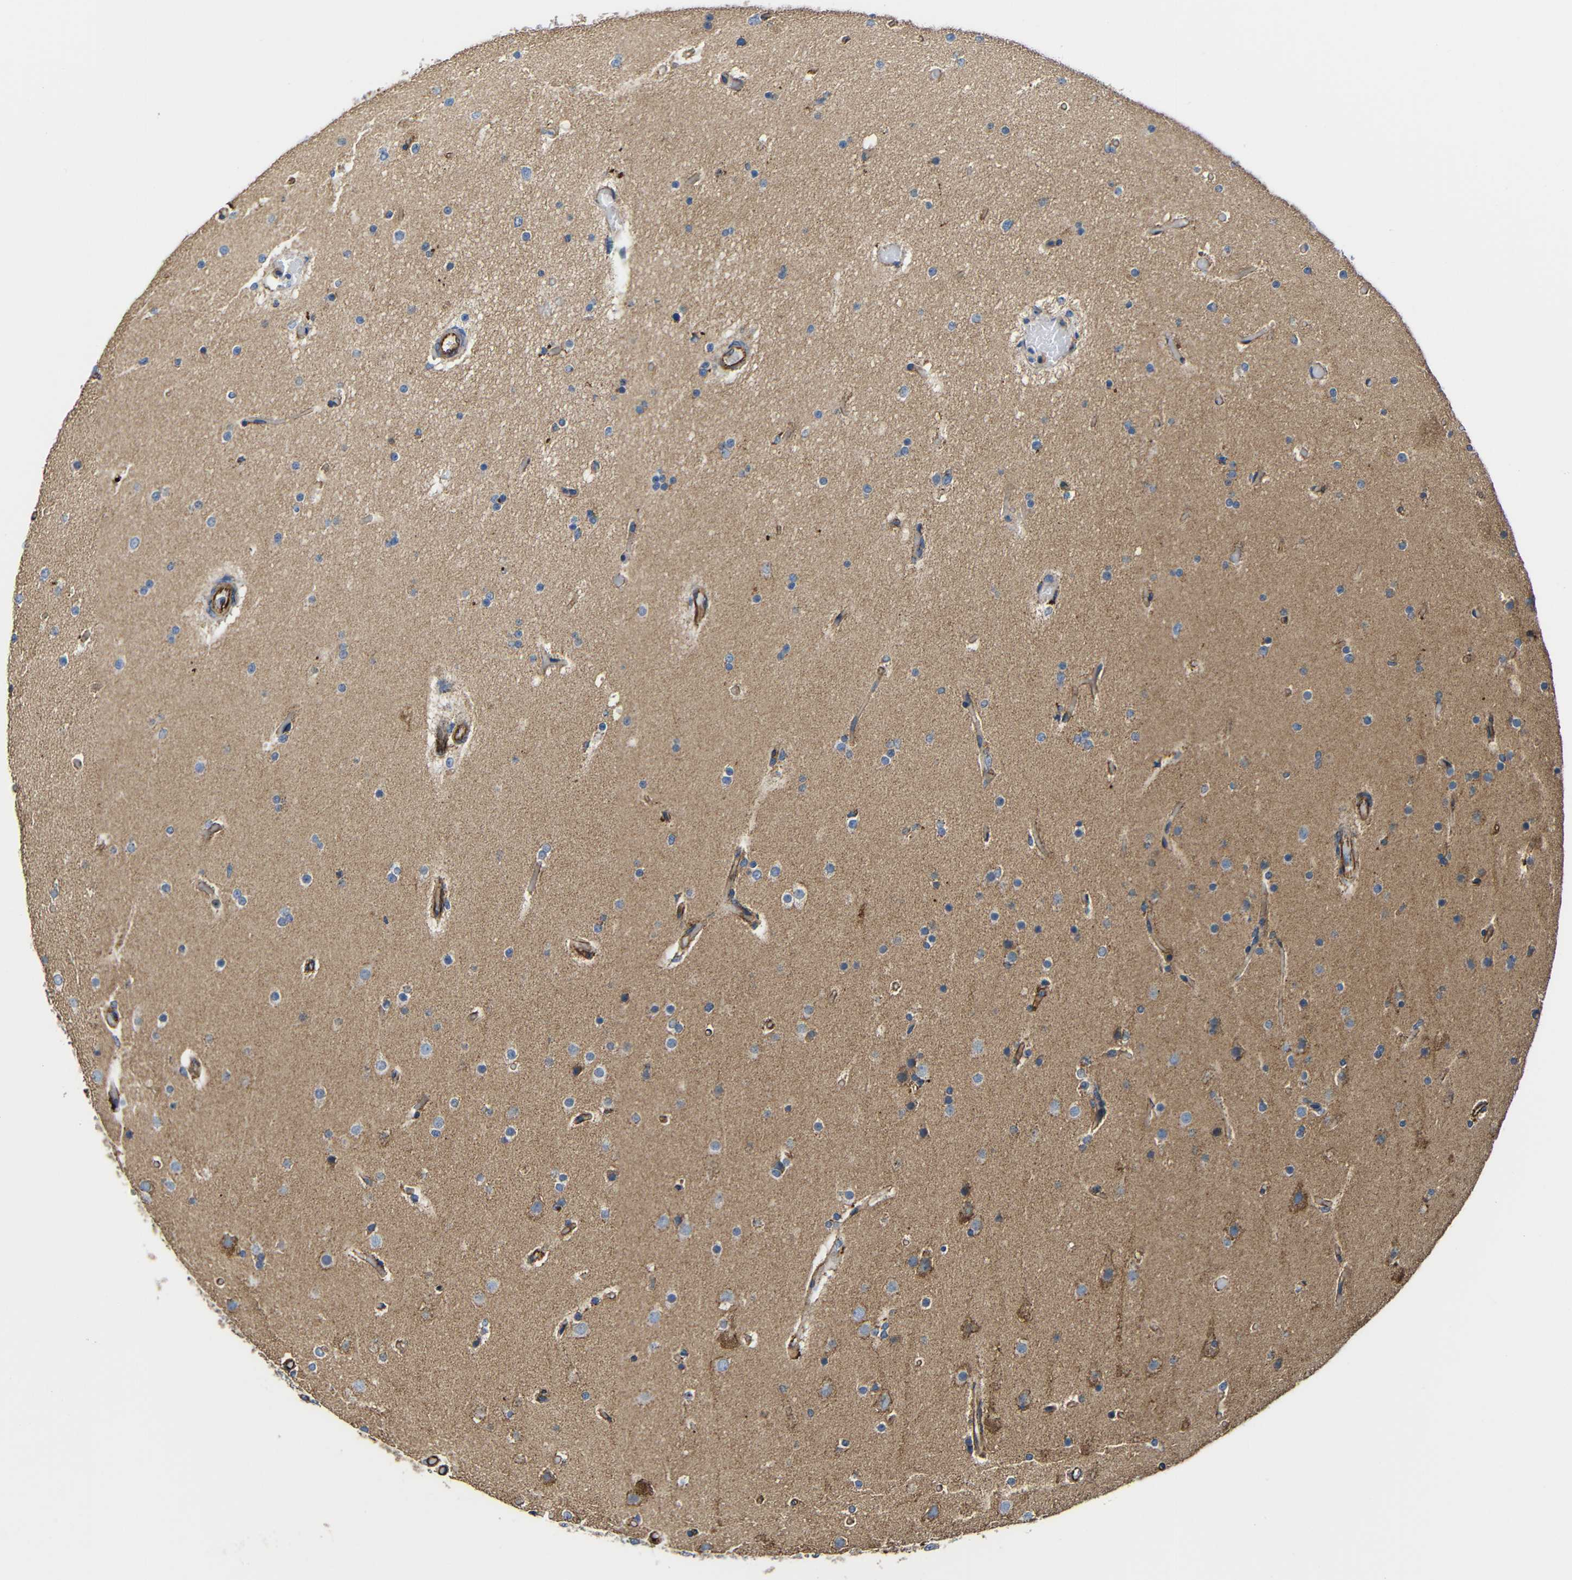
{"staining": {"intensity": "moderate", "quantity": "25%-75%", "location": "cytoplasmic/membranous"}, "tissue": "glioma", "cell_type": "Tumor cells", "image_type": "cancer", "snomed": [{"axis": "morphology", "description": "Glioma, malignant, High grade"}, {"axis": "topography", "description": "Cerebral cortex"}], "caption": "Protein expression by immunohistochemistry displays moderate cytoplasmic/membranous expression in about 25%-75% of tumor cells in high-grade glioma (malignant). Immunohistochemistry stains the protein of interest in brown and the nuclei are stained blue.", "gene": "IGSF10", "patient": {"sex": "female", "age": 36}}